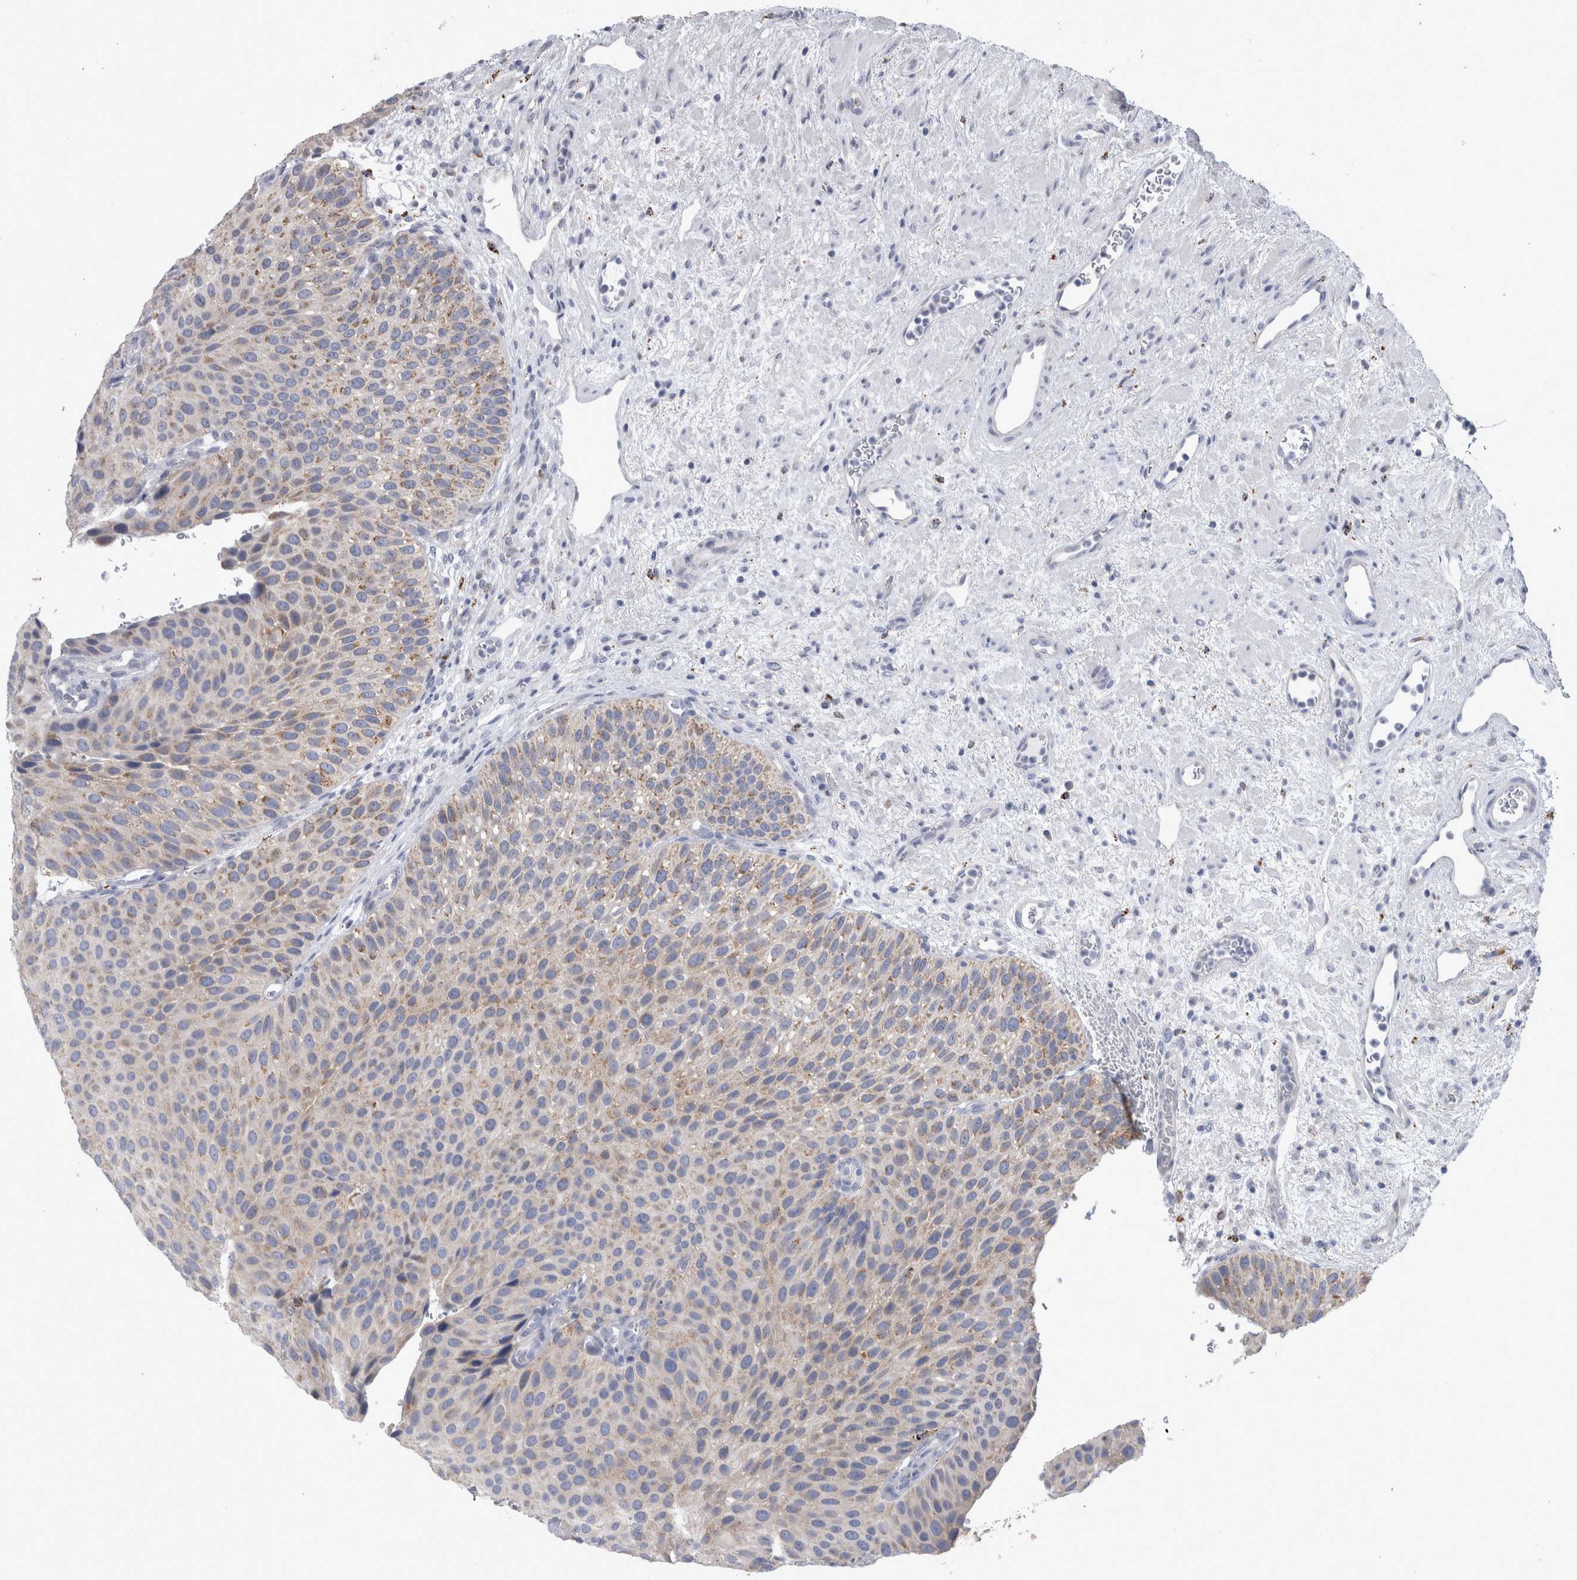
{"staining": {"intensity": "weak", "quantity": ">75%", "location": "cytoplasmic/membranous"}, "tissue": "urothelial cancer", "cell_type": "Tumor cells", "image_type": "cancer", "snomed": [{"axis": "morphology", "description": "Normal tissue, NOS"}, {"axis": "morphology", "description": "Urothelial carcinoma, Low grade"}, {"axis": "topography", "description": "Urinary bladder"}, {"axis": "topography", "description": "Prostate"}], "caption": "This micrograph demonstrates urothelial cancer stained with immunohistochemistry to label a protein in brown. The cytoplasmic/membranous of tumor cells show weak positivity for the protein. Nuclei are counter-stained blue.", "gene": "GATM", "patient": {"sex": "male", "age": 60}}